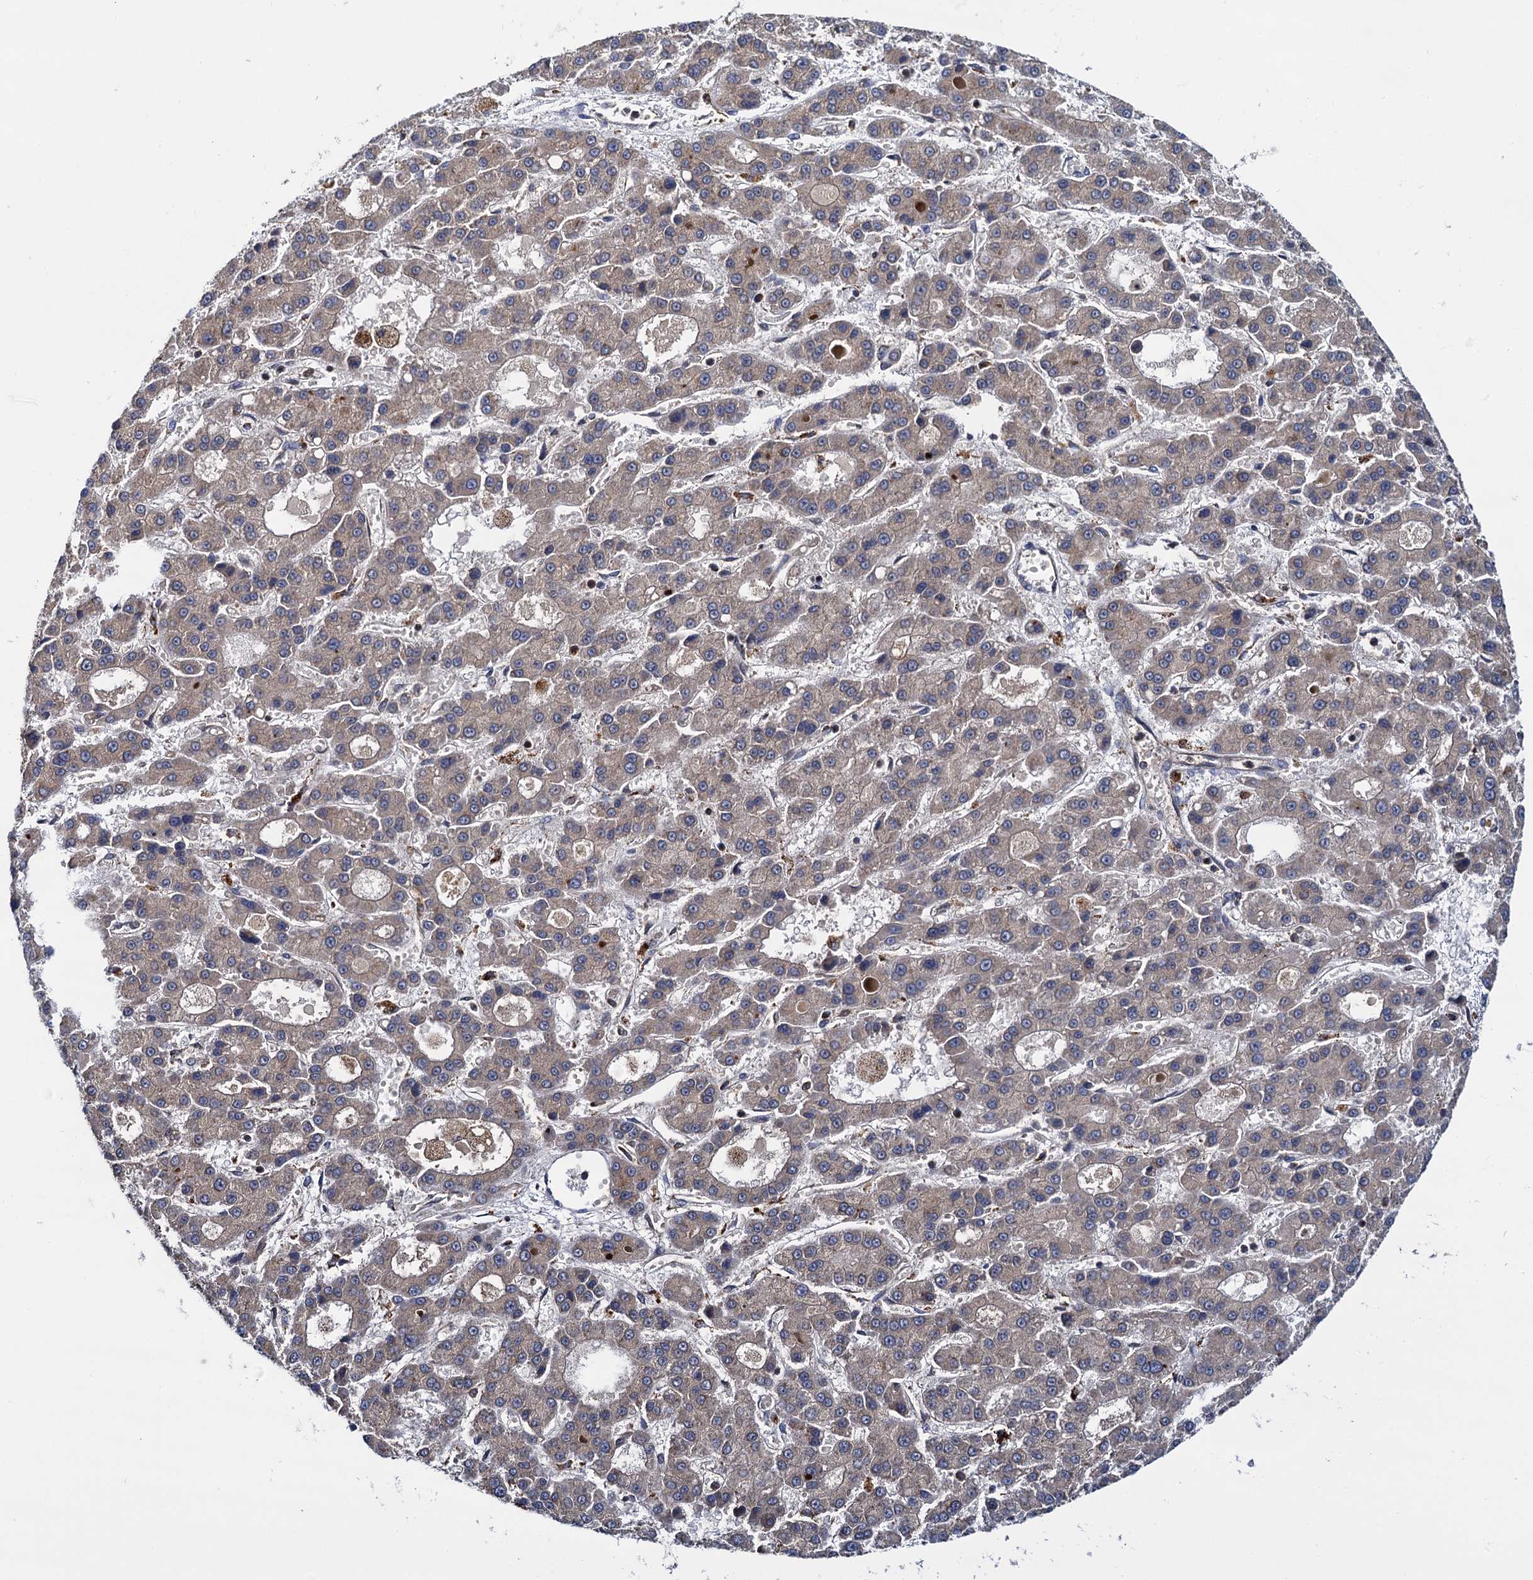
{"staining": {"intensity": "negative", "quantity": "none", "location": "none"}, "tissue": "liver cancer", "cell_type": "Tumor cells", "image_type": "cancer", "snomed": [{"axis": "morphology", "description": "Carcinoma, Hepatocellular, NOS"}, {"axis": "topography", "description": "Liver"}], "caption": "Tumor cells are negative for protein expression in human liver hepatocellular carcinoma. (DAB (3,3'-diaminobenzidine) IHC visualized using brightfield microscopy, high magnification).", "gene": "UFM1", "patient": {"sex": "male", "age": 70}}